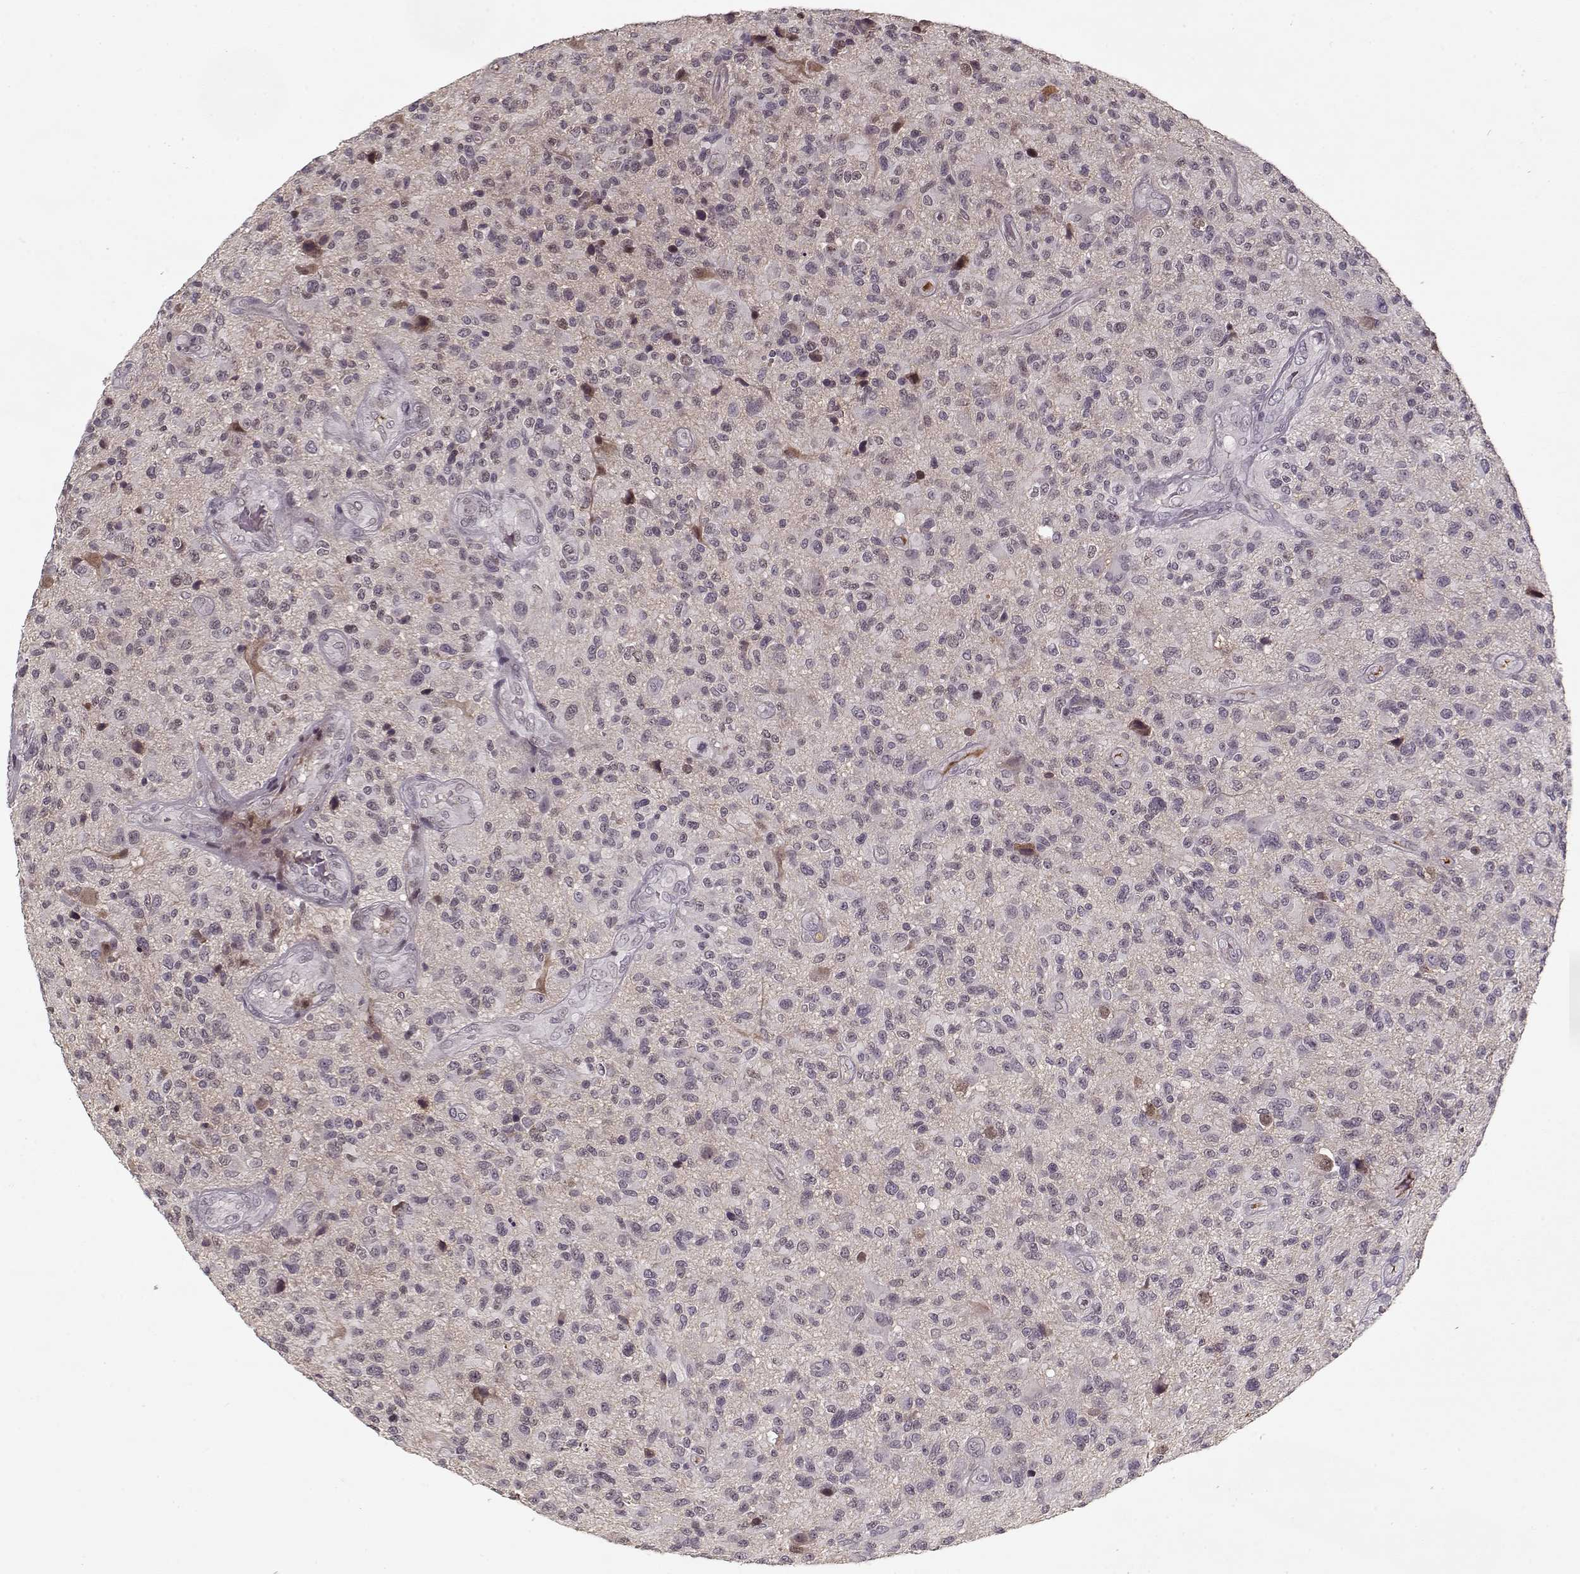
{"staining": {"intensity": "negative", "quantity": "none", "location": "none"}, "tissue": "glioma", "cell_type": "Tumor cells", "image_type": "cancer", "snomed": [{"axis": "morphology", "description": "Glioma, malignant, High grade"}, {"axis": "topography", "description": "Brain"}], "caption": "Protein analysis of glioma reveals no significant expression in tumor cells.", "gene": "AFM", "patient": {"sex": "male", "age": 47}}